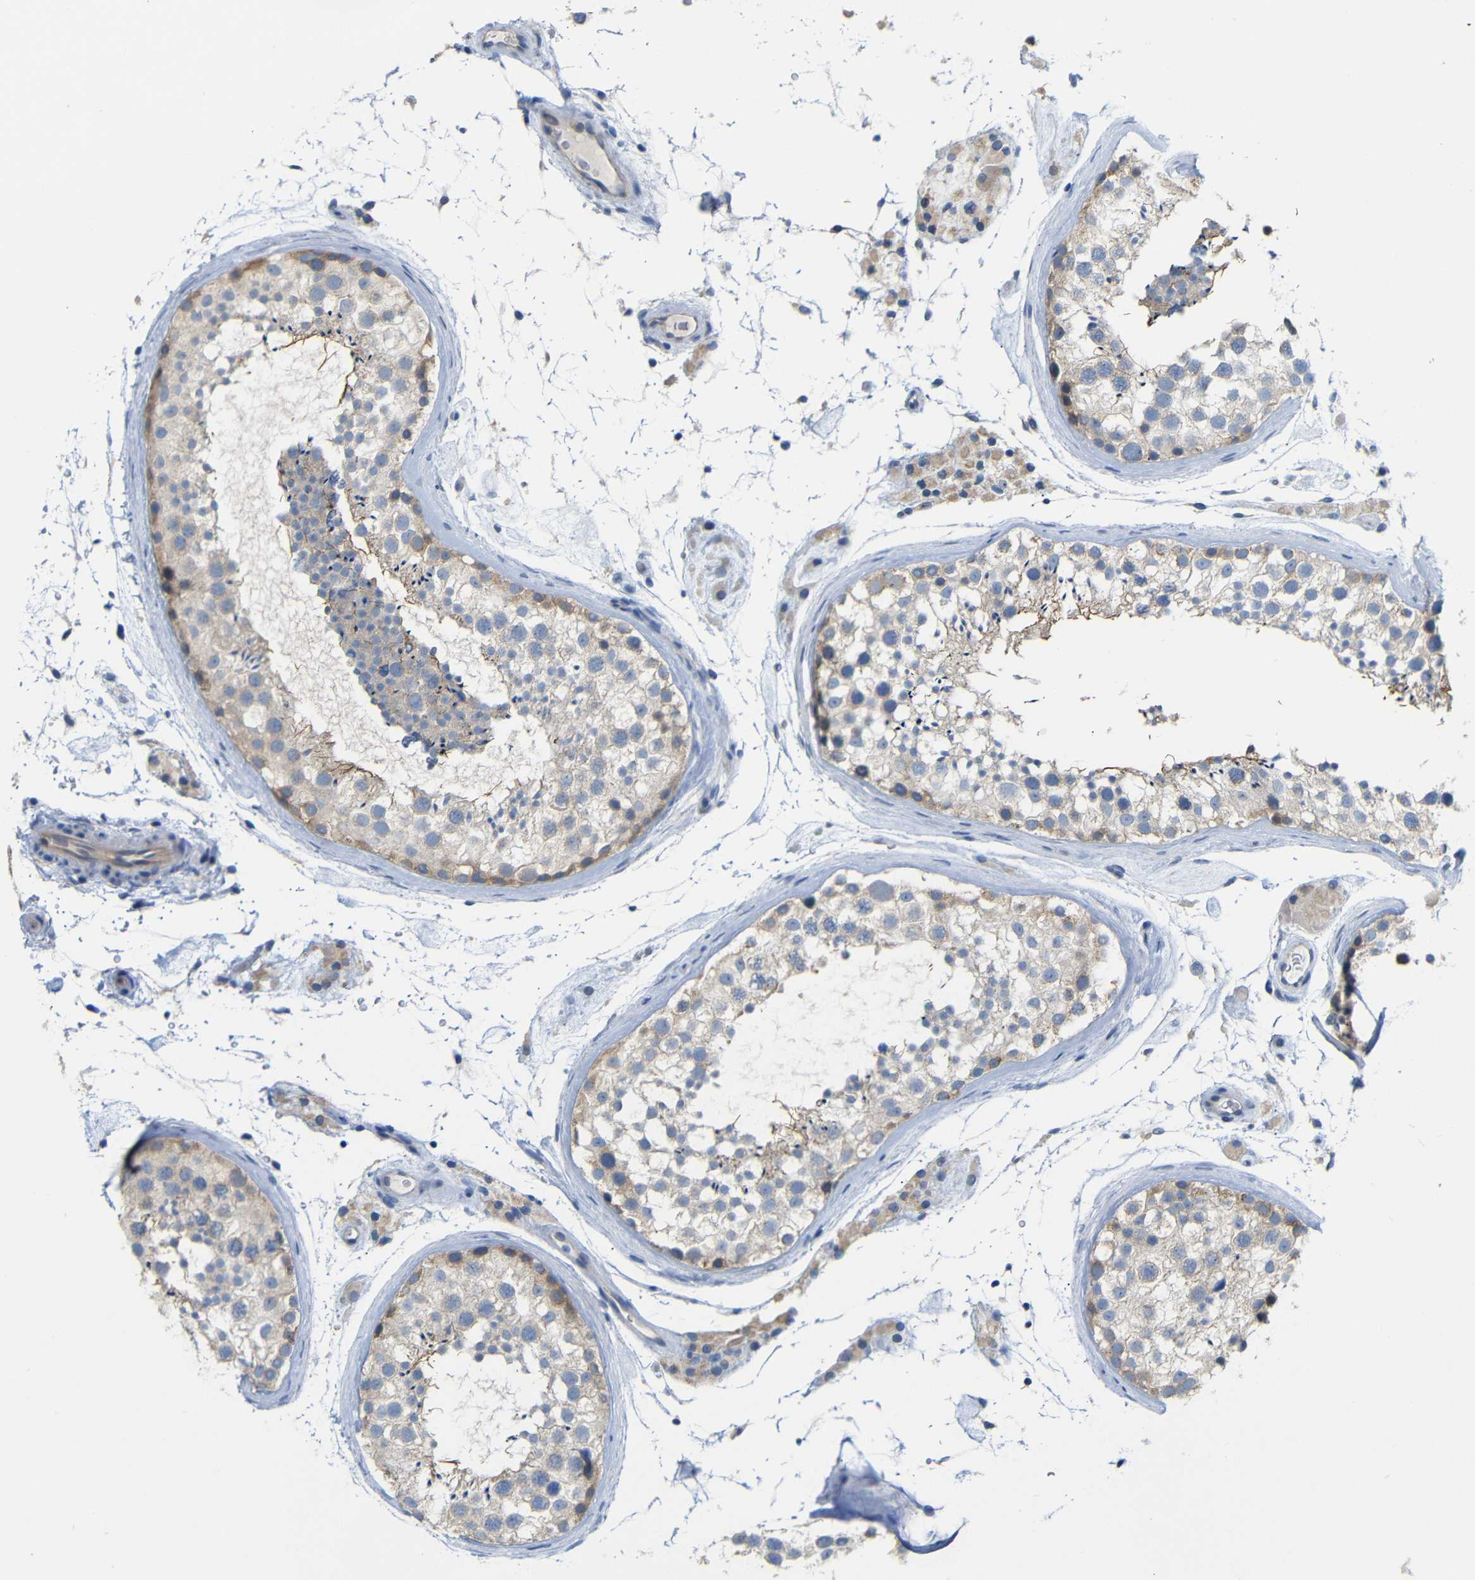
{"staining": {"intensity": "weak", "quantity": ">75%", "location": "cytoplasmic/membranous"}, "tissue": "testis", "cell_type": "Cells in seminiferous ducts", "image_type": "normal", "snomed": [{"axis": "morphology", "description": "Normal tissue, NOS"}, {"axis": "topography", "description": "Testis"}], "caption": "The image shows immunohistochemical staining of normal testis. There is weak cytoplasmic/membranous expression is present in approximately >75% of cells in seminiferous ducts.", "gene": "TBC1D32", "patient": {"sex": "male", "age": 46}}